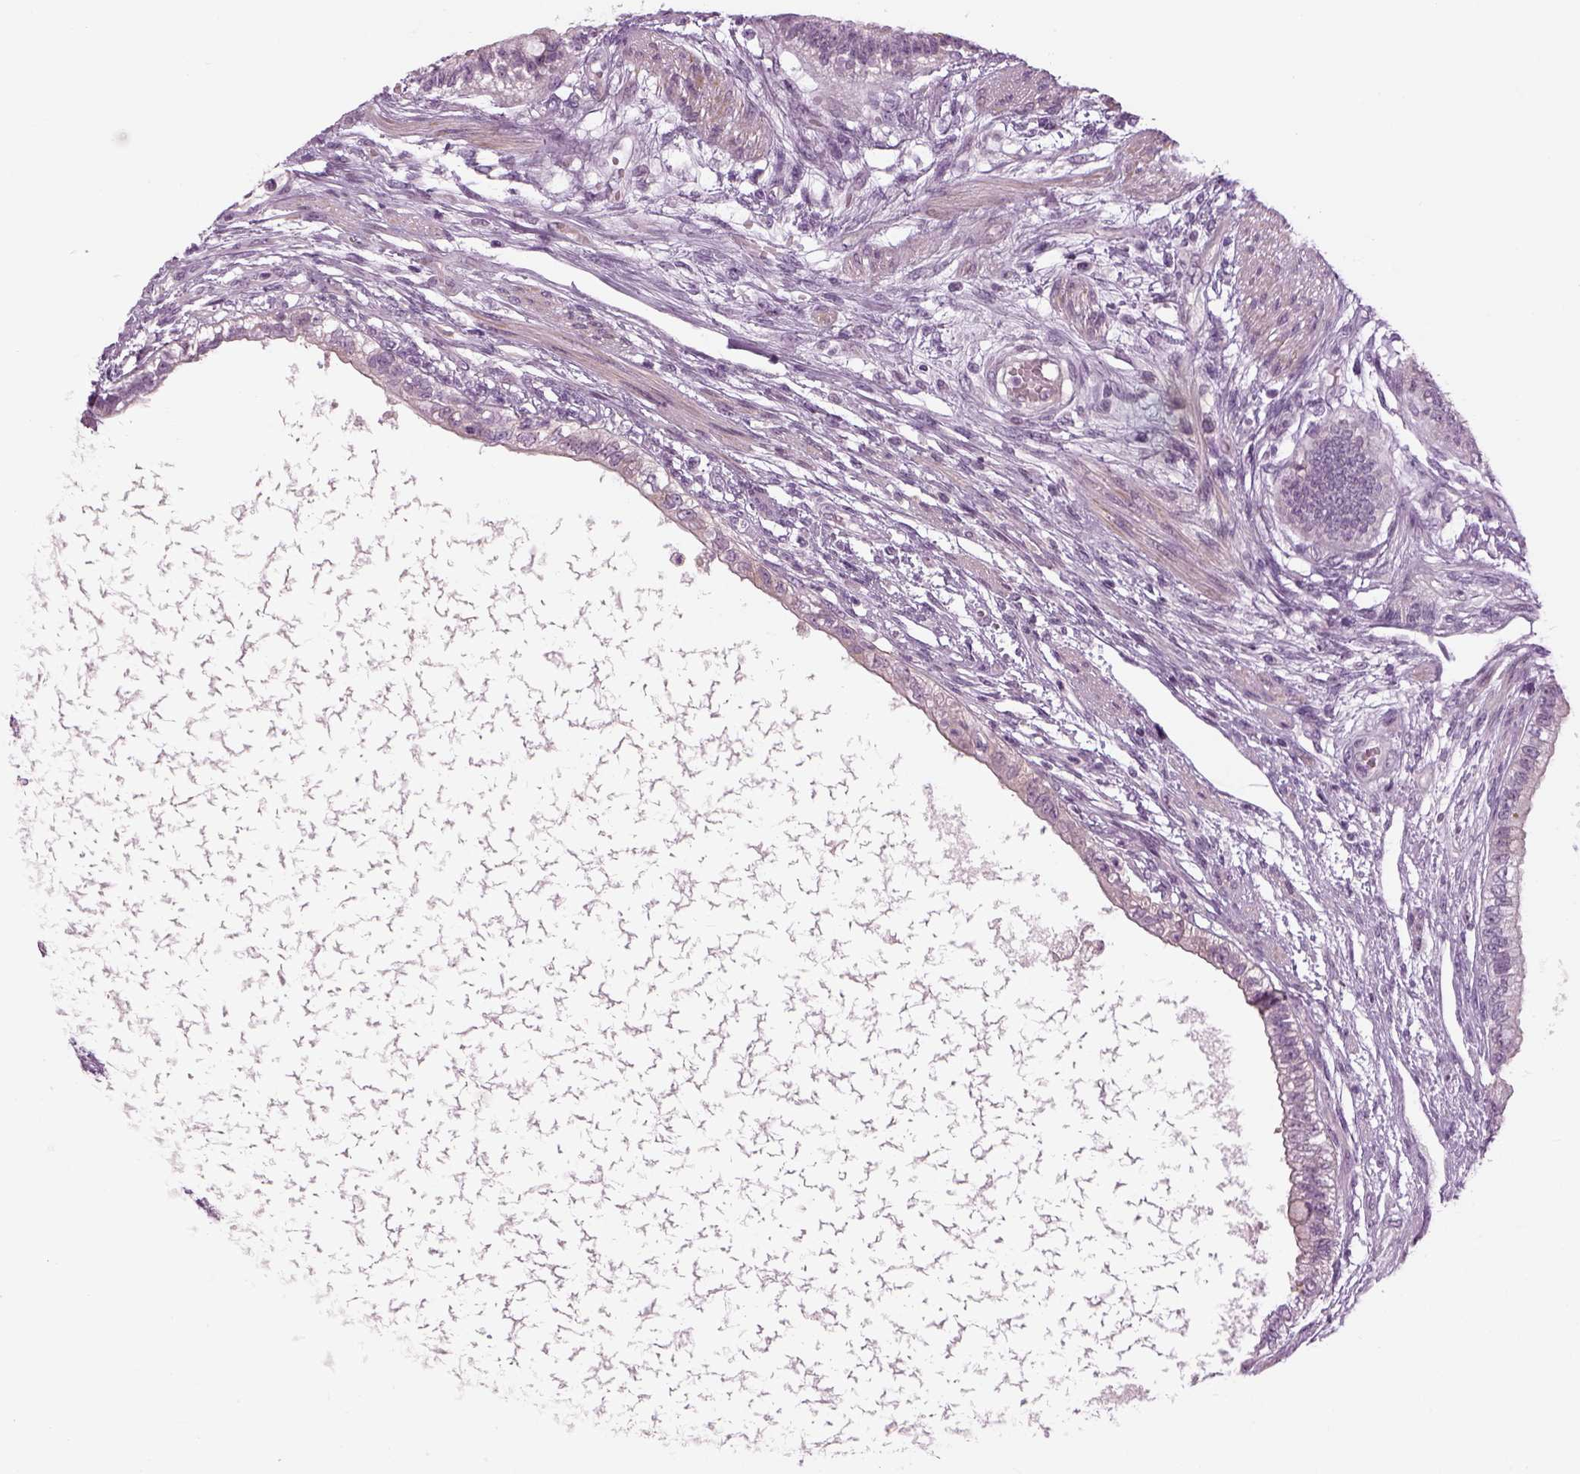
{"staining": {"intensity": "negative", "quantity": "none", "location": "none"}, "tissue": "testis cancer", "cell_type": "Tumor cells", "image_type": "cancer", "snomed": [{"axis": "morphology", "description": "Carcinoma, Embryonal, NOS"}, {"axis": "topography", "description": "Testis"}], "caption": "IHC of embryonal carcinoma (testis) exhibits no positivity in tumor cells.", "gene": "LRRIQ3", "patient": {"sex": "male", "age": 26}}